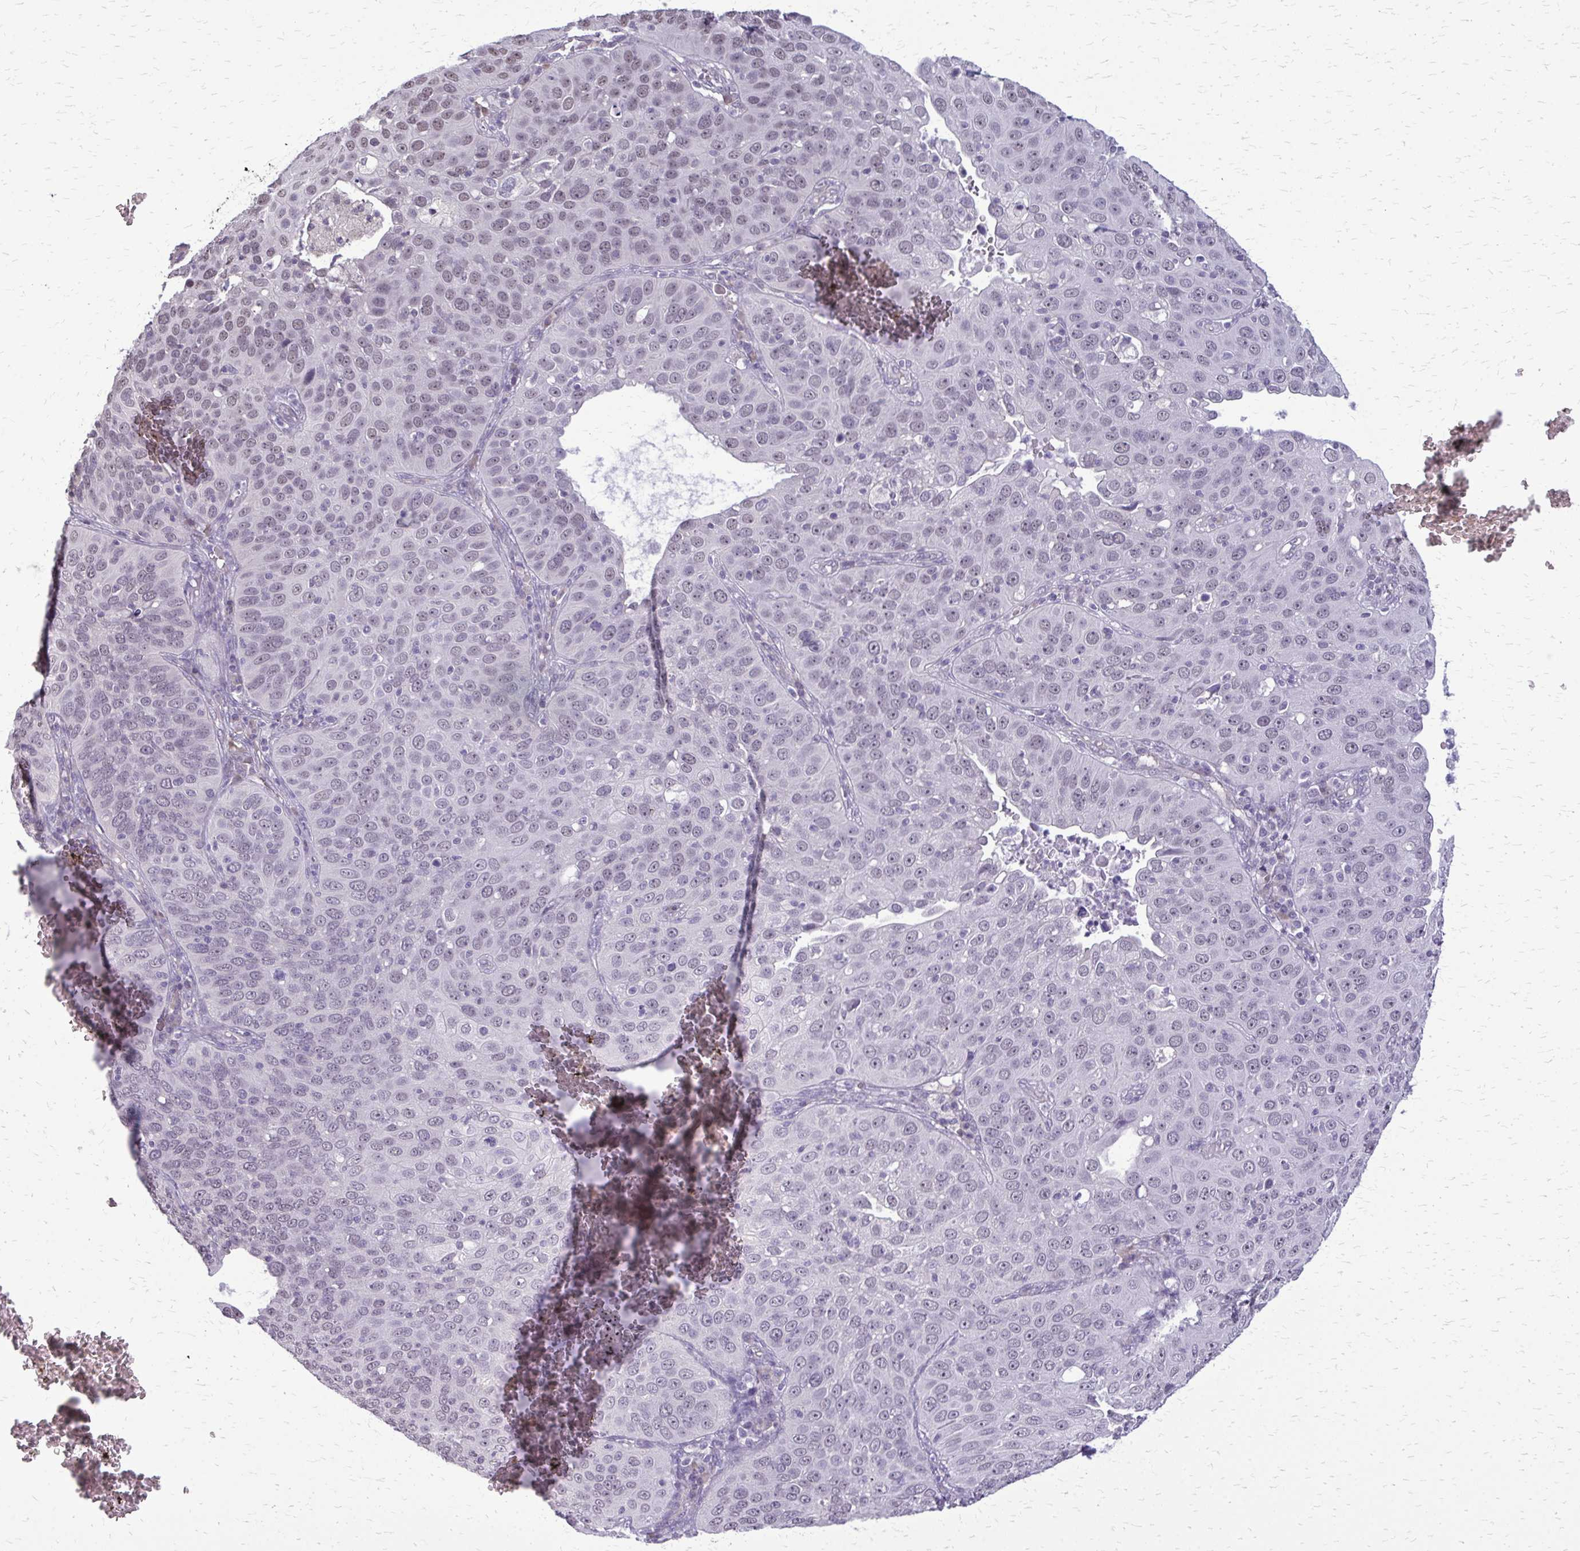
{"staining": {"intensity": "moderate", "quantity": "<25%", "location": "nuclear"}, "tissue": "cervical cancer", "cell_type": "Tumor cells", "image_type": "cancer", "snomed": [{"axis": "morphology", "description": "Squamous cell carcinoma, NOS"}, {"axis": "topography", "description": "Cervix"}], "caption": "An immunohistochemistry image of tumor tissue is shown. Protein staining in brown highlights moderate nuclear positivity in cervical squamous cell carcinoma within tumor cells.", "gene": "PLCB1", "patient": {"sex": "female", "age": 36}}